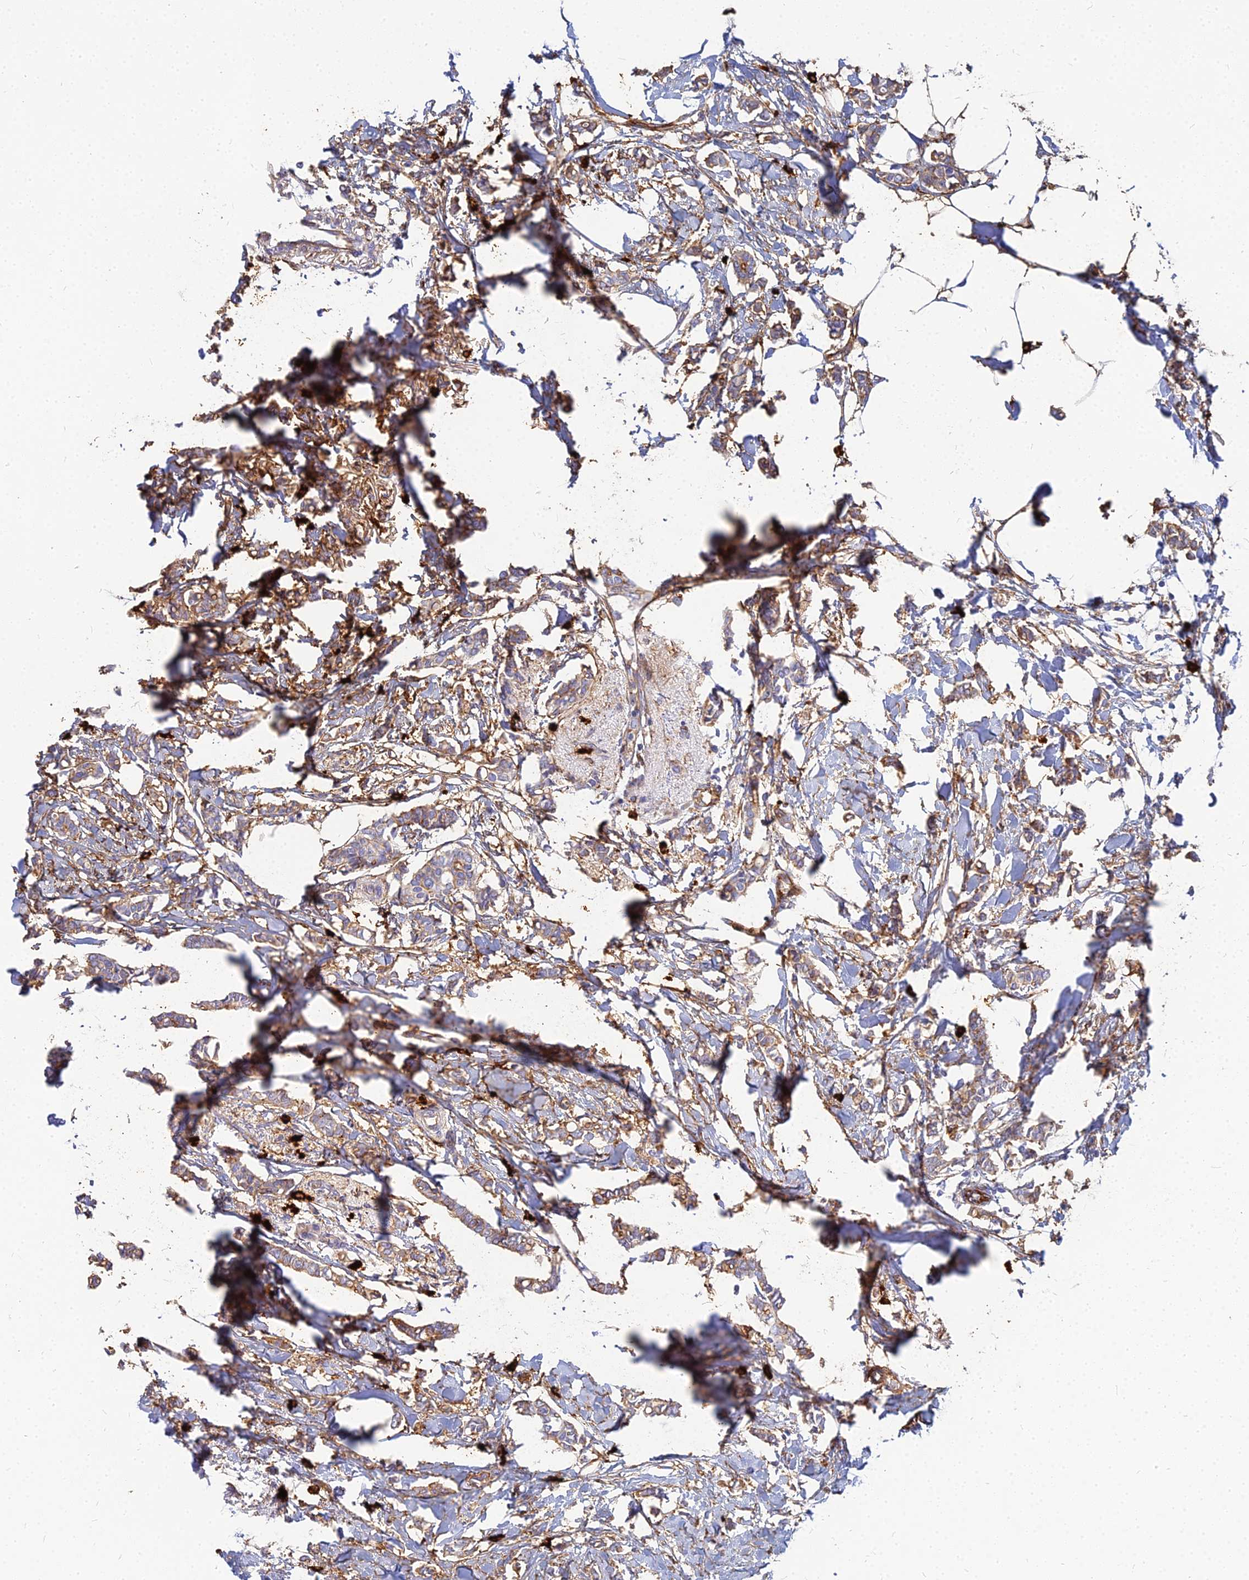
{"staining": {"intensity": "weak", "quantity": ">75%", "location": "cytoplasmic/membranous"}, "tissue": "breast cancer", "cell_type": "Tumor cells", "image_type": "cancer", "snomed": [{"axis": "morphology", "description": "Duct carcinoma"}, {"axis": "topography", "description": "Breast"}], "caption": "Protein analysis of breast cancer tissue exhibits weak cytoplasmic/membranous positivity in about >75% of tumor cells. The staining was performed using DAB (3,3'-diaminobenzidine) to visualize the protein expression in brown, while the nuclei were stained in blue with hematoxylin (Magnification: 20x).", "gene": "VAT1", "patient": {"sex": "female", "age": 41}}